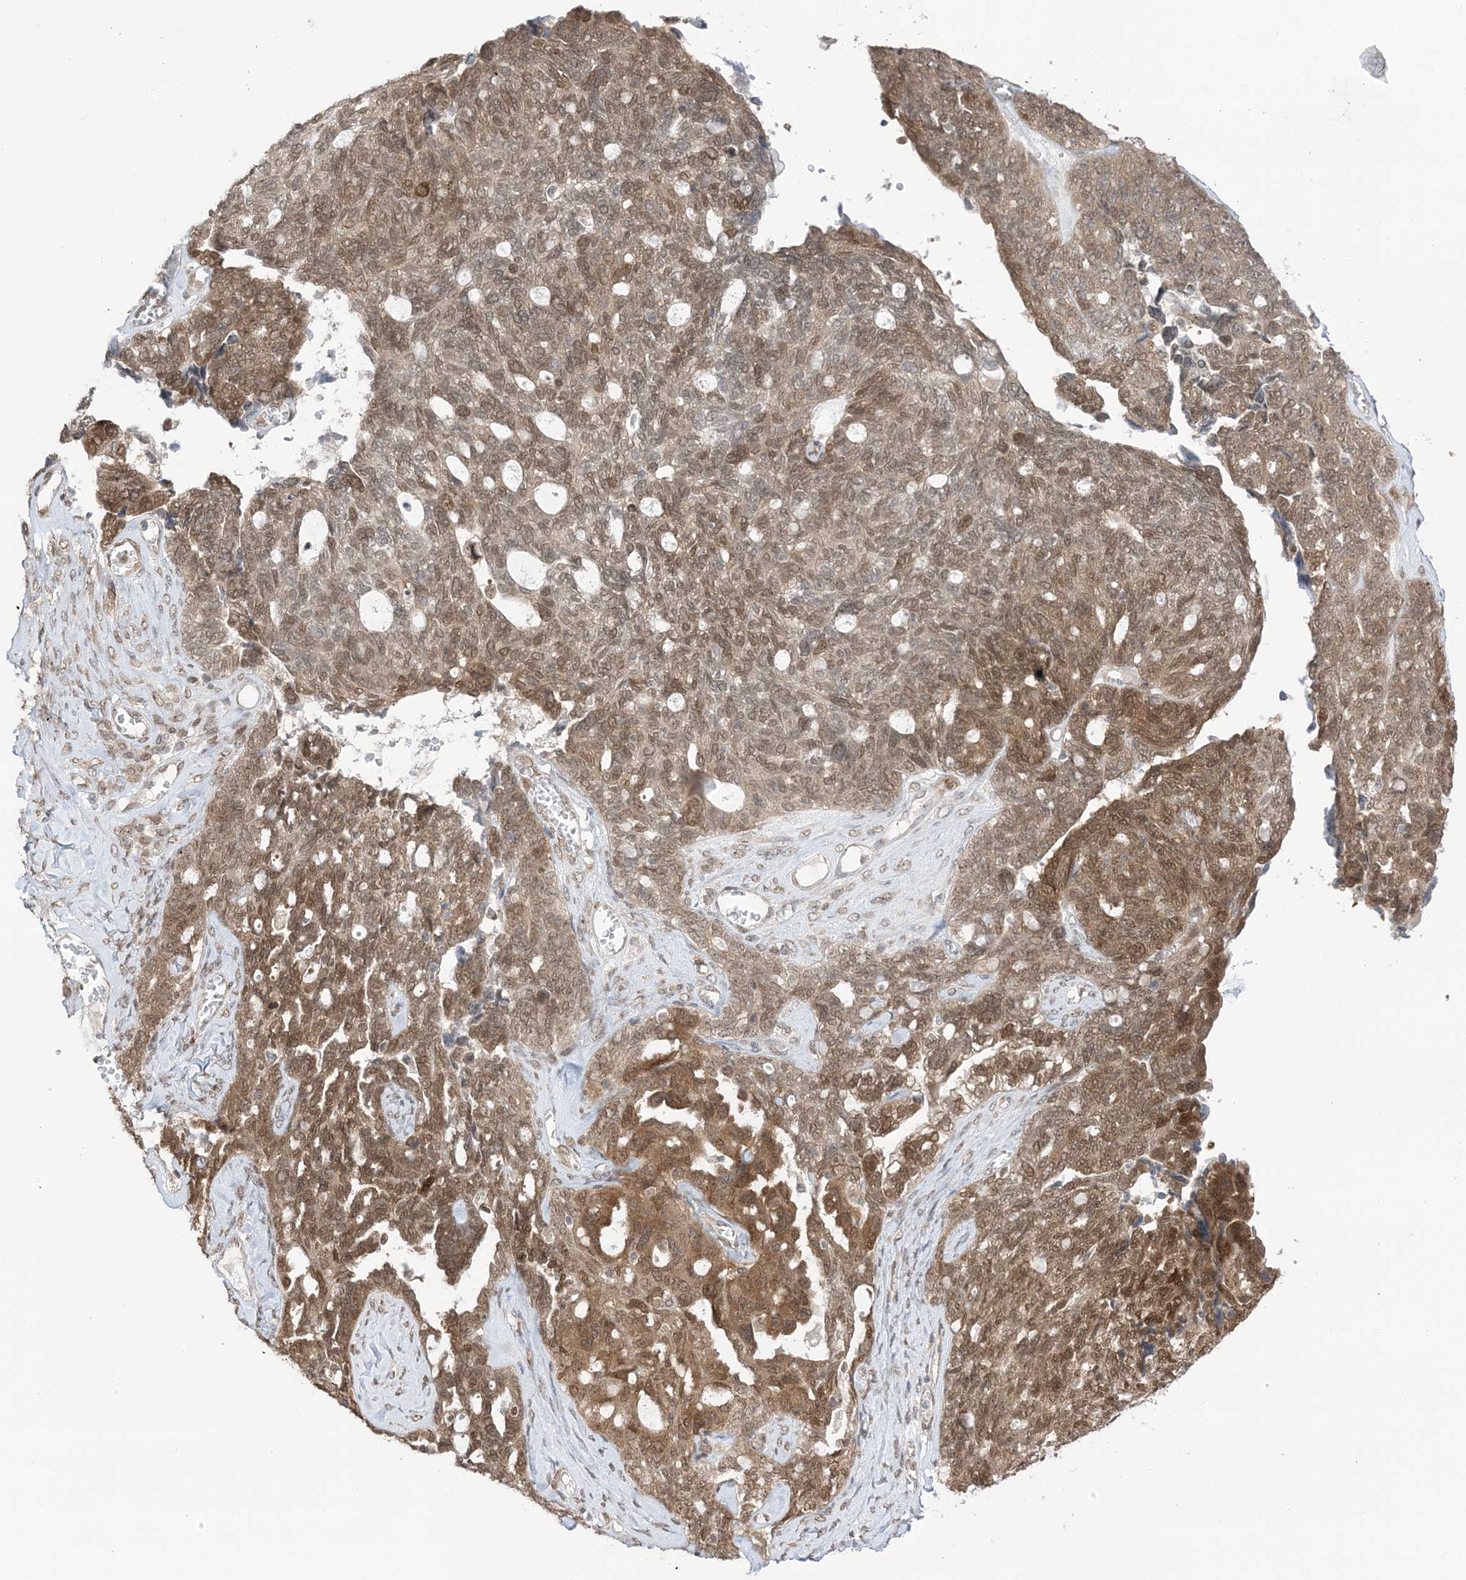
{"staining": {"intensity": "moderate", "quantity": ">75%", "location": "cytoplasmic/membranous,nuclear"}, "tissue": "ovarian cancer", "cell_type": "Tumor cells", "image_type": "cancer", "snomed": [{"axis": "morphology", "description": "Cystadenocarcinoma, serous, NOS"}, {"axis": "topography", "description": "Ovary"}], "caption": "A micrograph of ovarian cancer (serous cystadenocarcinoma) stained for a protein exhibits moderate cytoplasmic/membranous and nuclear brown staining in tumor cells. The staining was performed using DAB to visualize the protein expression in brown, while the nuclei were stained in blue with hematoxylin (Magnification: 20x).", "gene": "UBE2E2", "patient": {"sex": "female", "age": 79}}